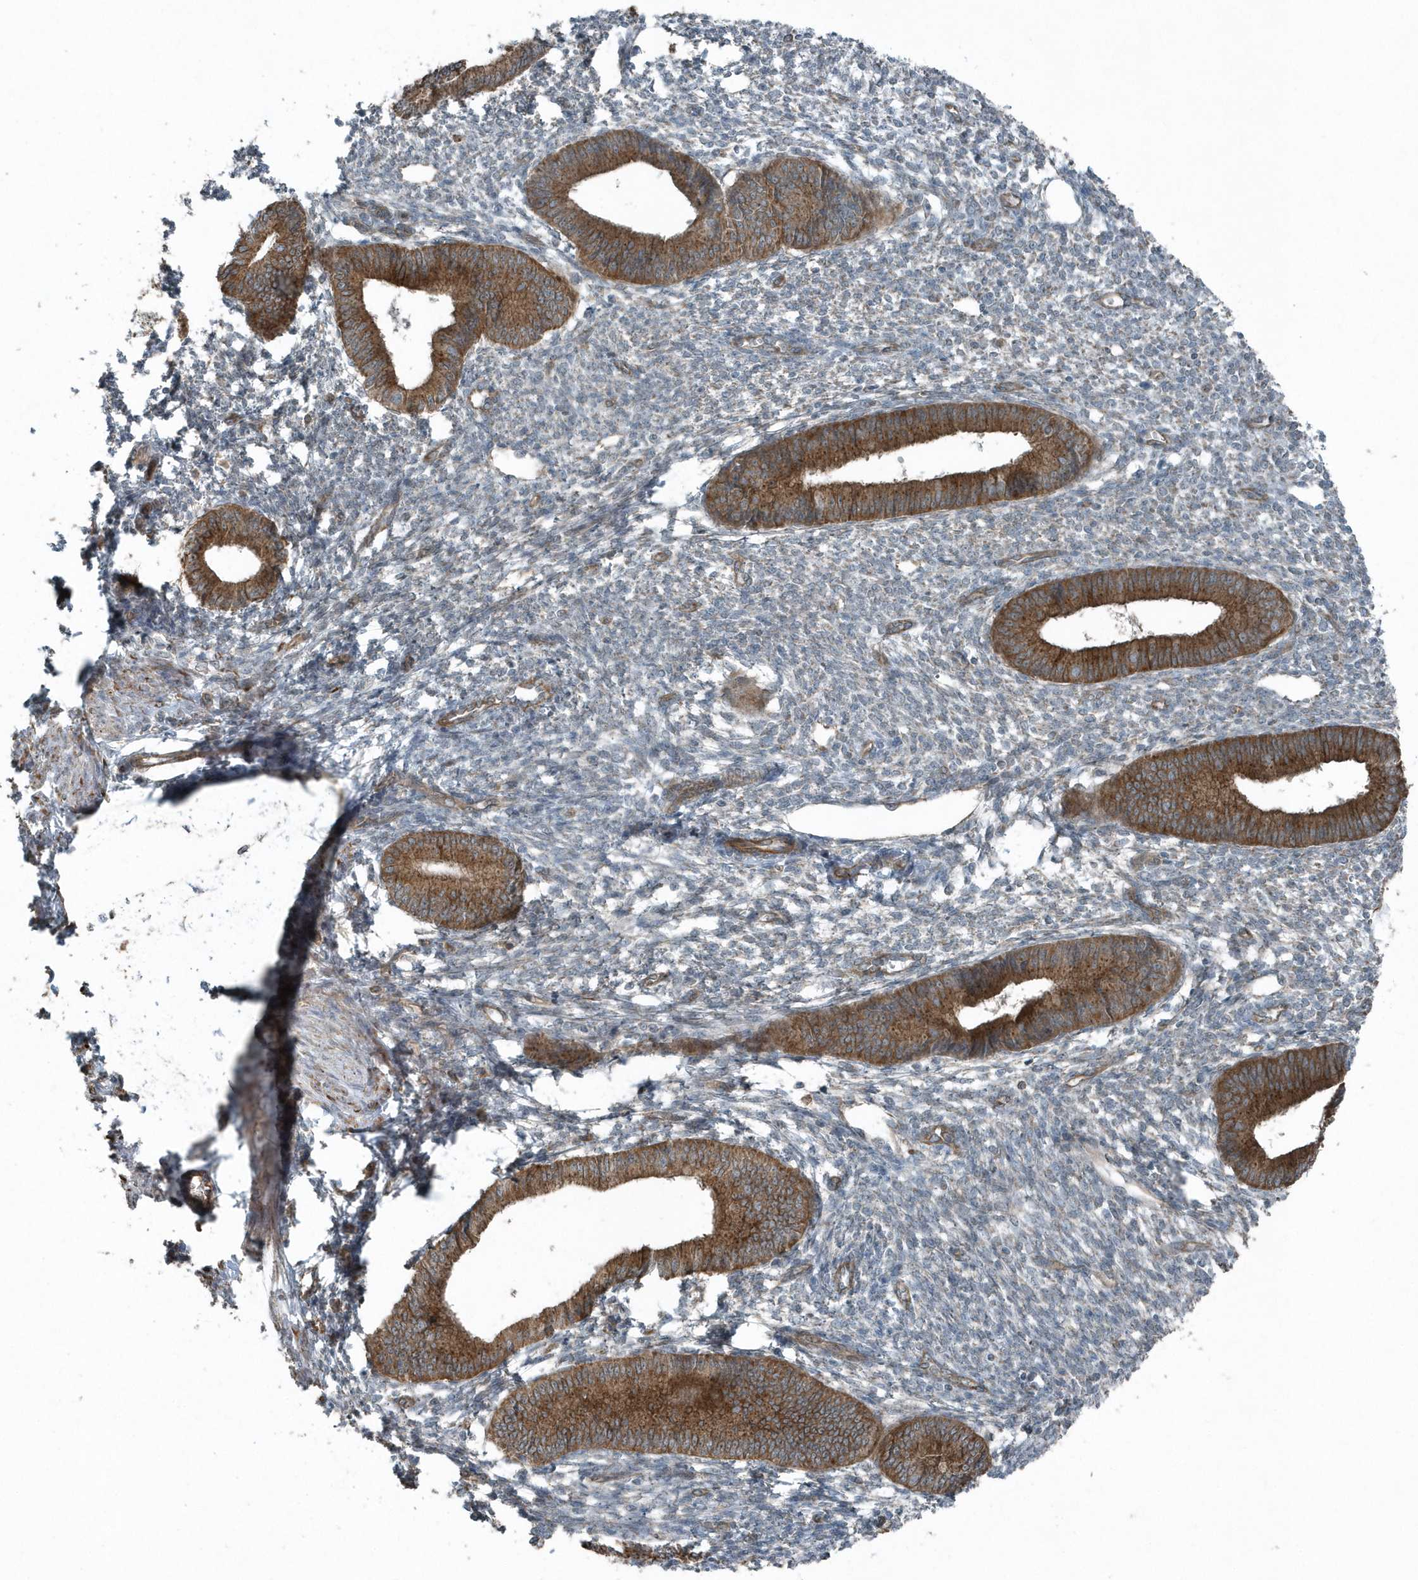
{"staining": {"intensity": "negative", "quantity": "none", "location": "none"}, "tissue": "endometrium", "cell_type": "Cells in endometrial stroma", "image_type": "normal", "snomed": [{"axis": "morphology", "description": "Normal tissue, NOS"}, {"axis": "topography", "description": "Endometrium"}], "caption": "The micrograph reveals no staining of cells in endometrial stroma in benign endometrium. The staining is performed using DAB brown chromogen with nuclei counter-stained in using hematoxylin.", "gene": "GCC2", "patient": {"sex": "female", "age": 46}}